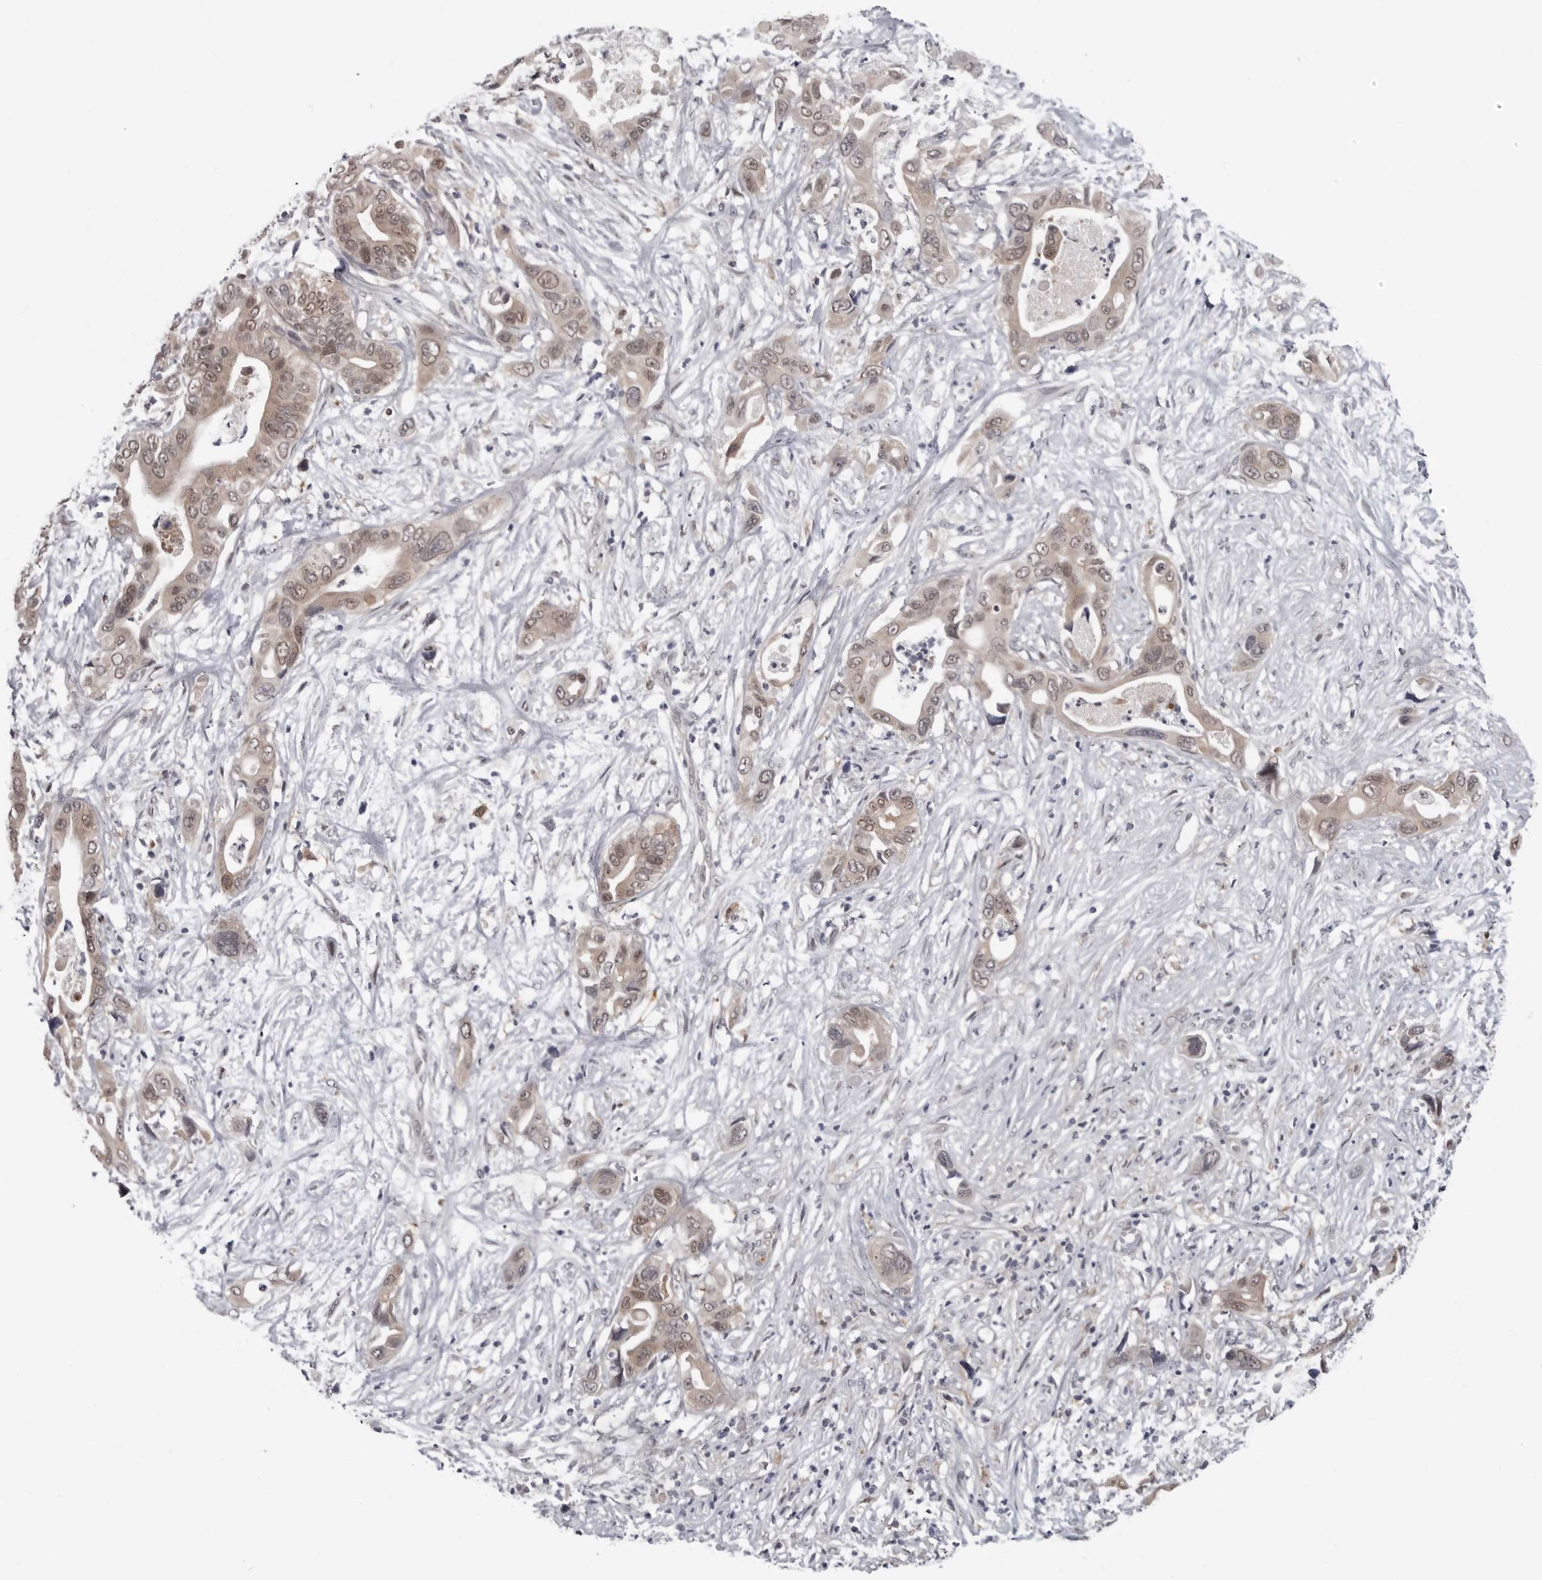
{"staining": {"intensity": "weak", "quantity": ">75%", "location": "cytoplasmic/membranous,nuclear"}, "tissue": "pancreatic cancer", "cell_type": "Tumor cells", "image_type": "cancer", "snomed": [{"axis": "morphology", "description": "Adenocarcinoma, NOS"}, {"axis": "topography", "description": "Pancreas"}], "caption": "A brown stain labels weak cytoplasmic/membranous and nuclear expression of a protein in human pancreatic cancer tumor cells.", "gene": "PNPO", "patient": {"sex": "male", "age": 66}}